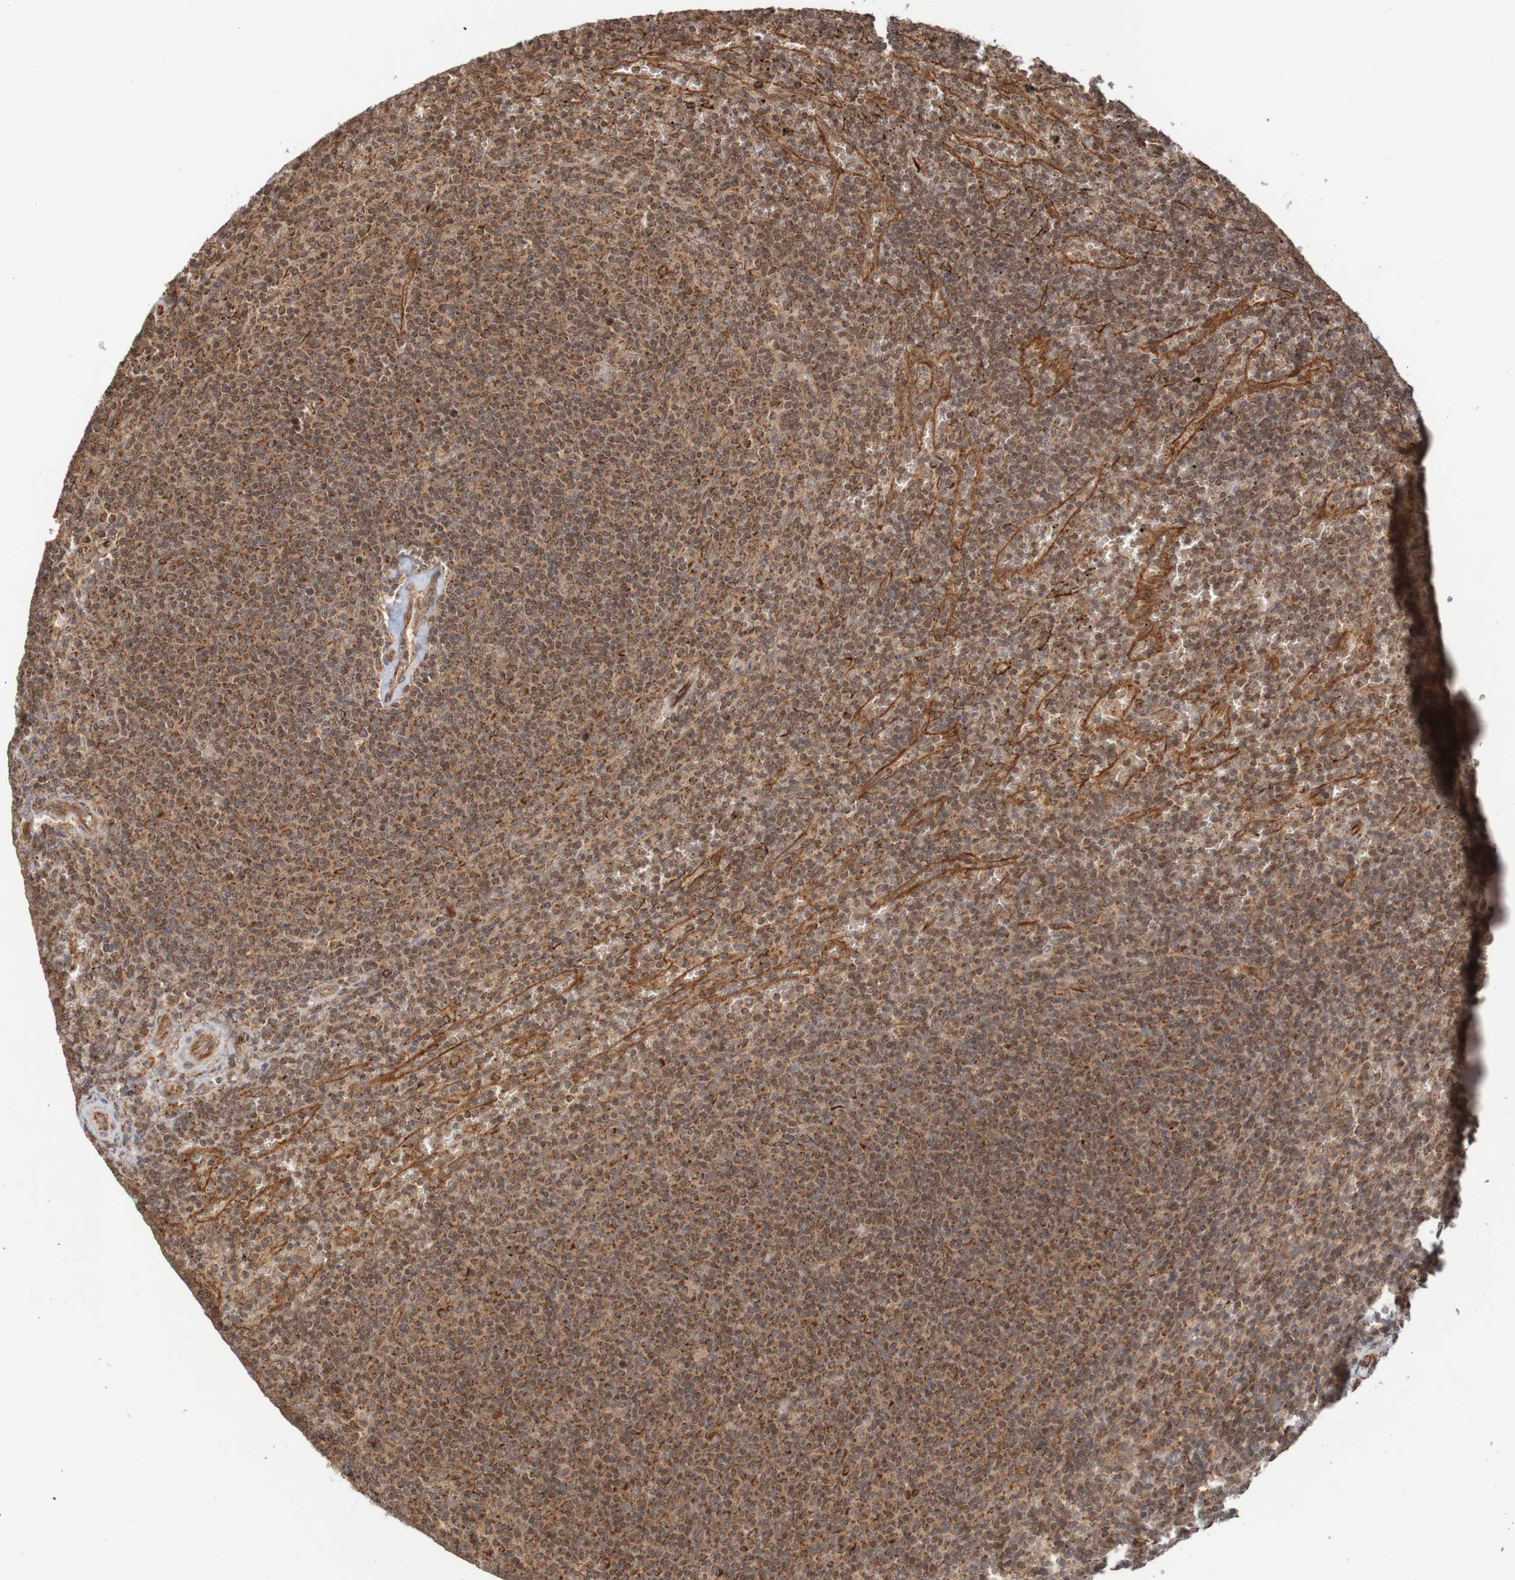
{"staining": {"intensity": "strong", "quantity": ">75%", "location": "cytoplasmic/membranous"}, "tissue": "lymphoma", "cell_type": "Tumor cells", "image_type": "cancer", "snomed": [{"axis": "morphology", "description": "Malignant lymphoma, non-Hodgkin's type, Low grade"}, {"axis": "topography", "description": "Spleen"}], "caption": "Human lymphoma stained with a brown dye demonstrates strong cytoplasmic/membranous positive staining in approximately >75% of tumor cells.", "gene": "MRPL52", "patient": {"sex": "female", "age": 50}}